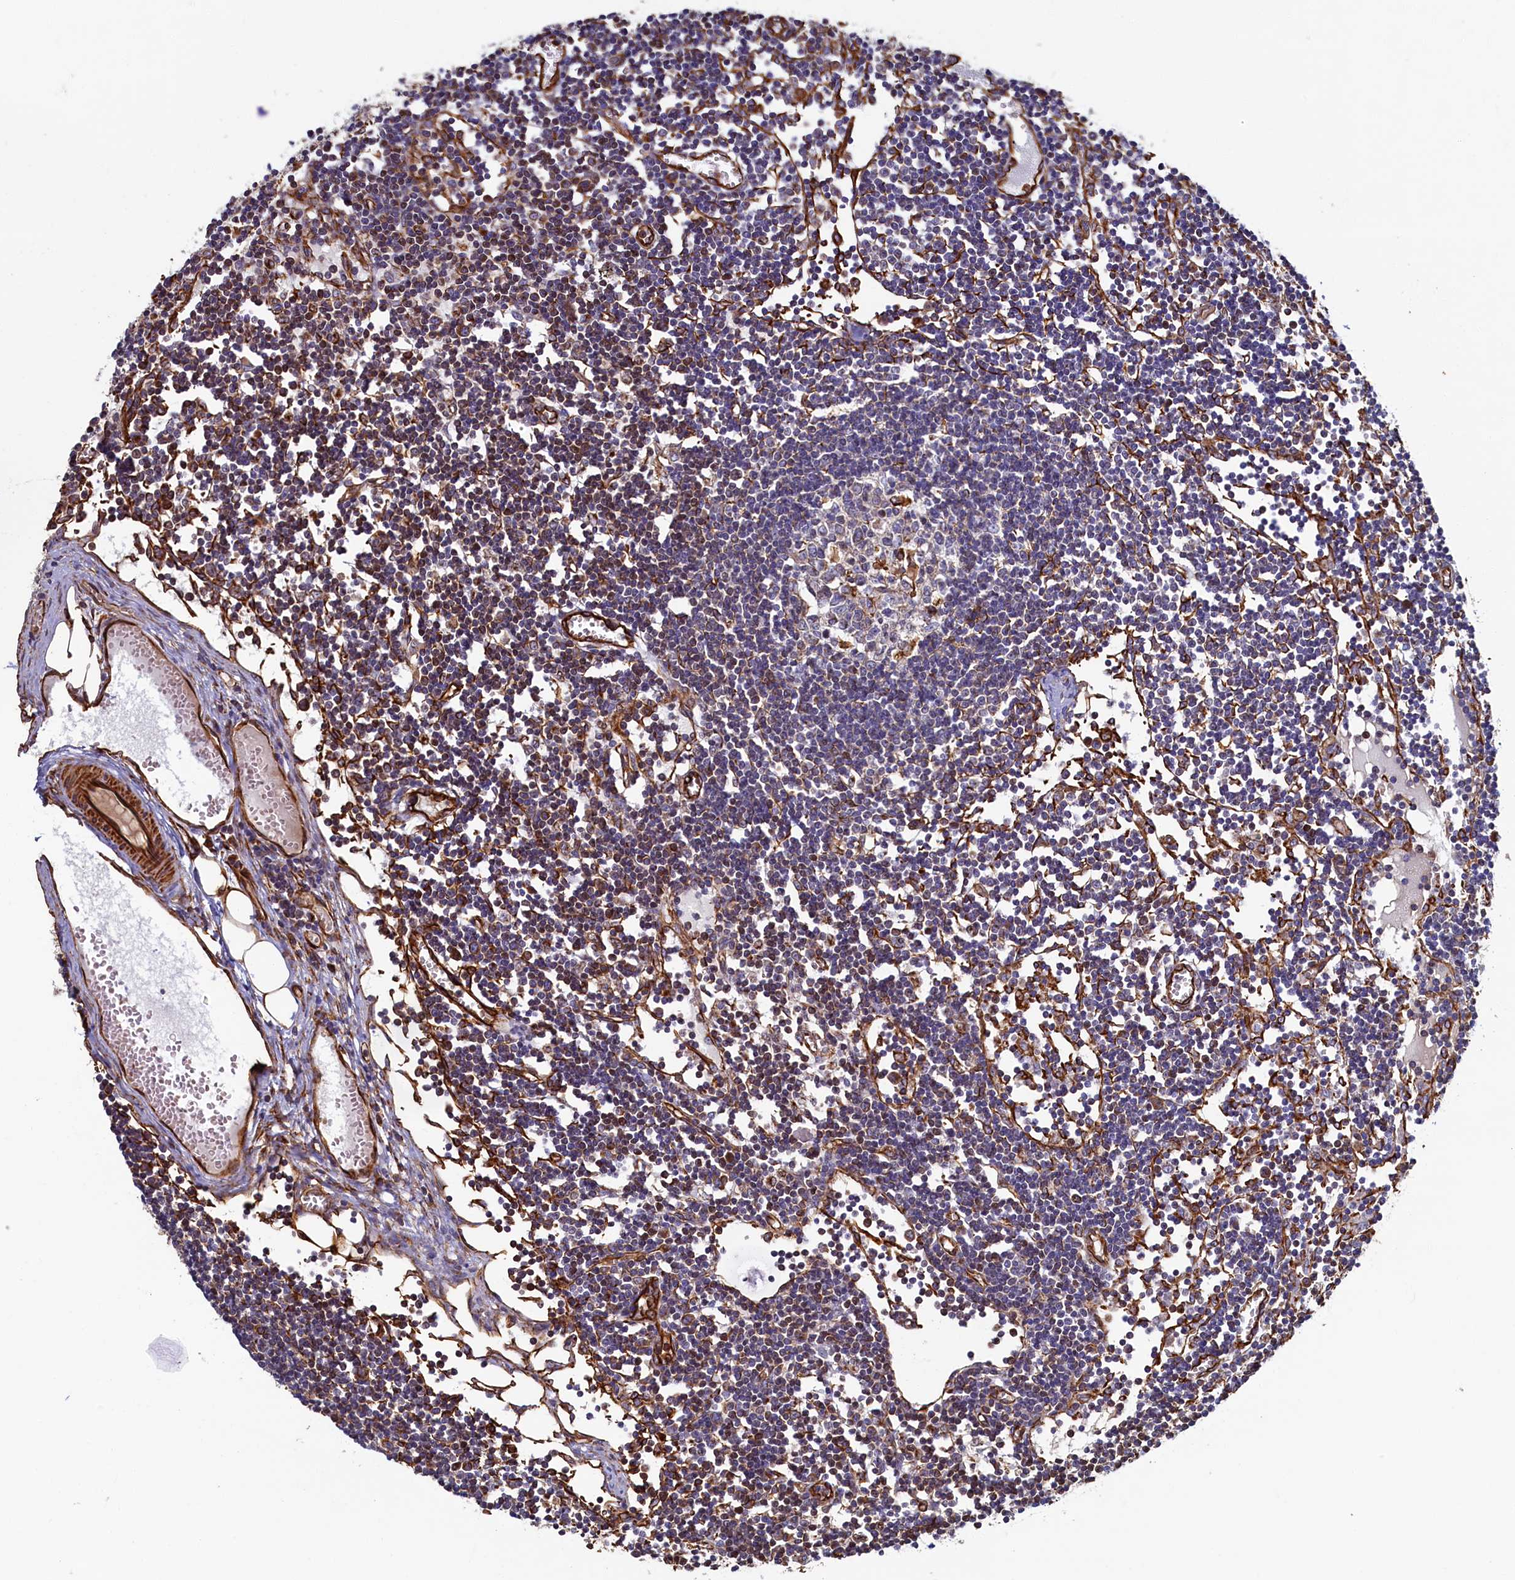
{"staining": {"intensity": "negative", "quantity": "none", "location": "none"}, "tissue": "lymph node", "cell_type": "Germinal center cells", "image_type": "normal", "snomed": [{"axis": "morphology", "description": "Normal tissue, NOS"}, {"axis": "topography", "description": "Lymph node"}], "caption": "Image shows no protein staining in germinal center cells of normal lymph node.", "gene": "LRRC57", "patient": {"sex": "female", "age": 11}}